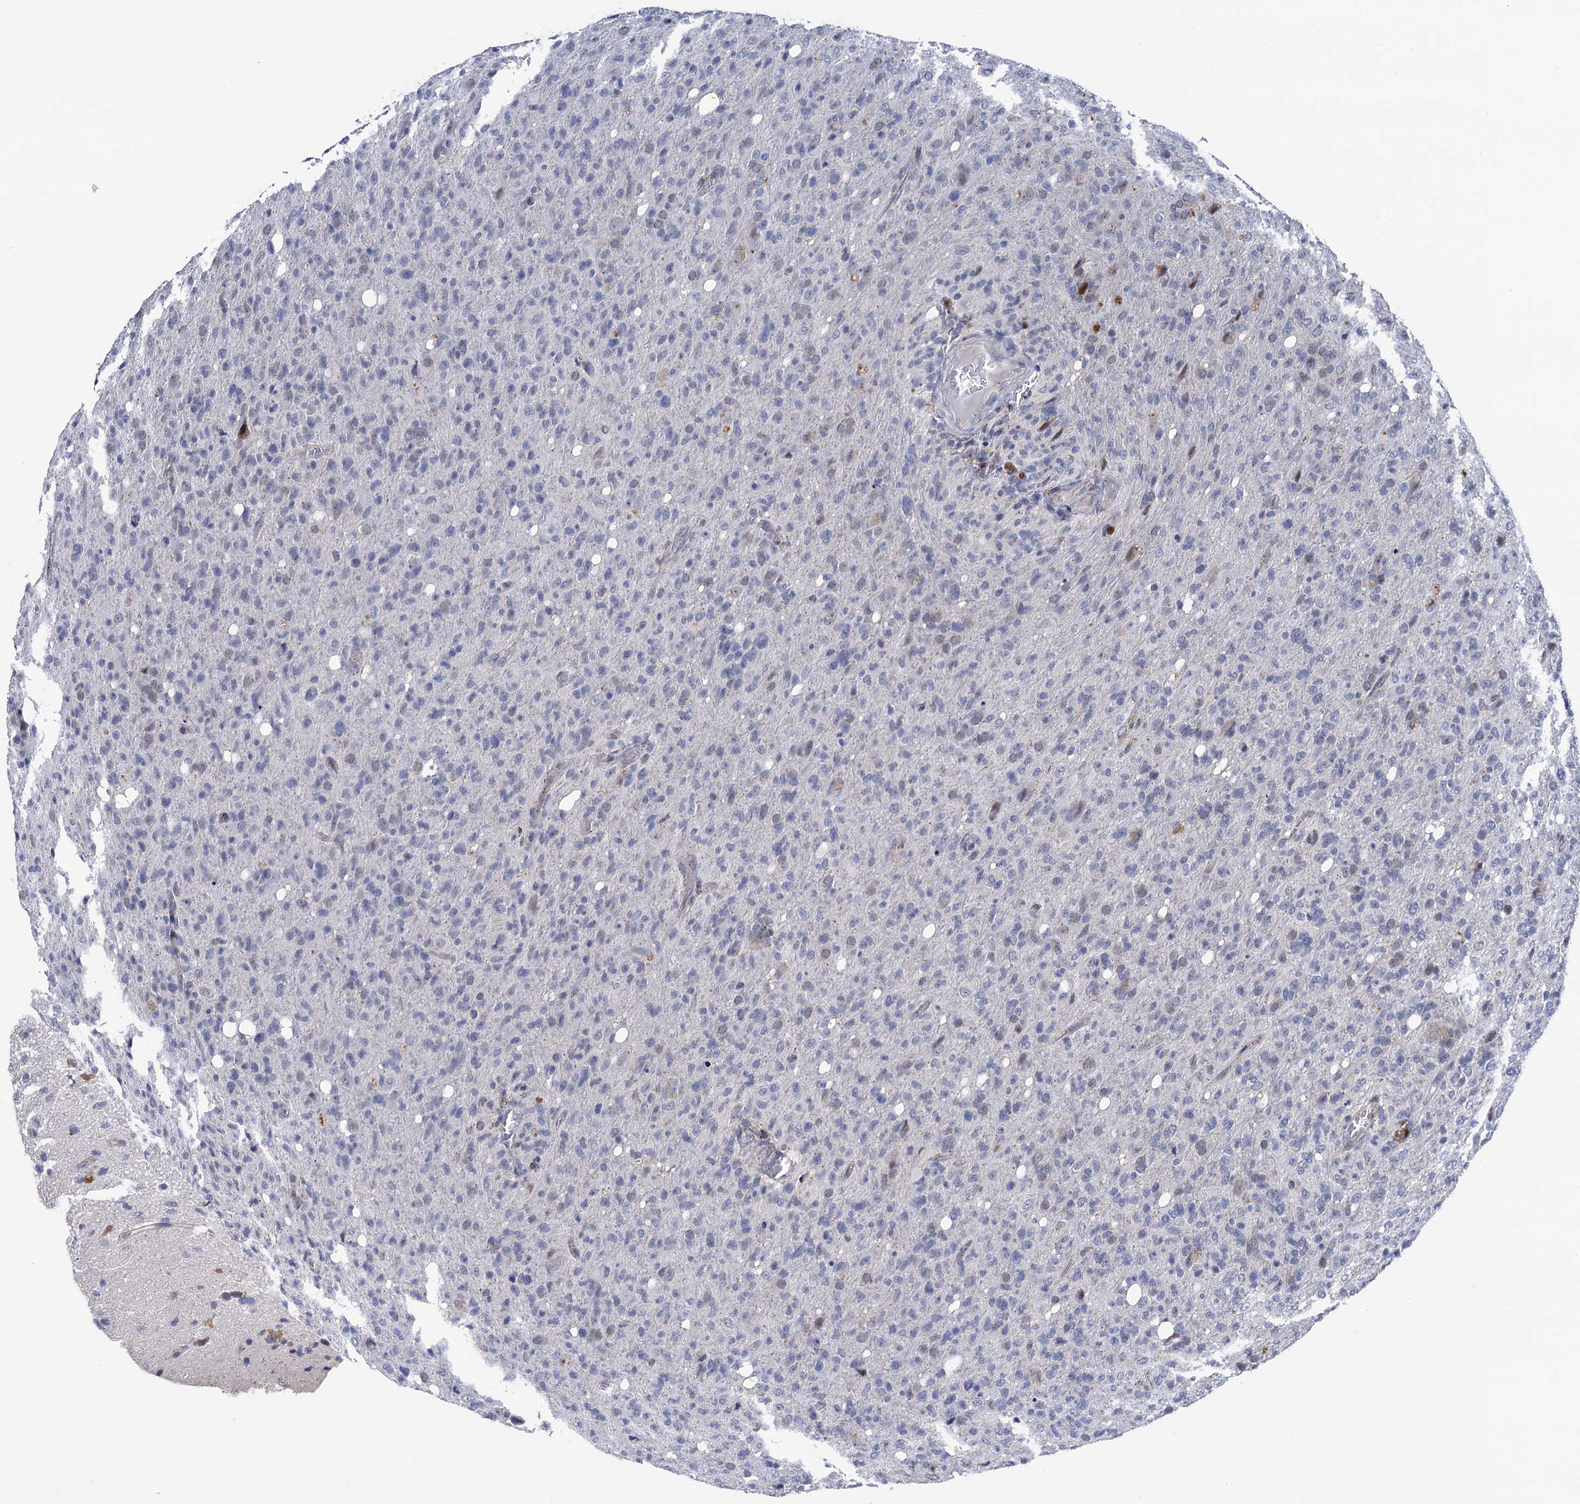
{"staining": {"intensity": "negative", "quantity": "none", "location": "none"}, "tissue": "glioma", "cell_type": "Tumor cells", "image_type": "cancer", "snomed": [{"axis": "morphology", "description": "Glioma, malignant, High grade"}, {"axis": "topography", "description": "Brain"}], "caption": "DAB immunohistochemical staining of human malignant high-grade glioma displays no significant staining in tumor cells. The staining is performed using DAB brown chromogen with nuclei counter-stained in using hematoxylin.", "gene": "THAP2", "patient": {"sex": "female", "age": 57}}